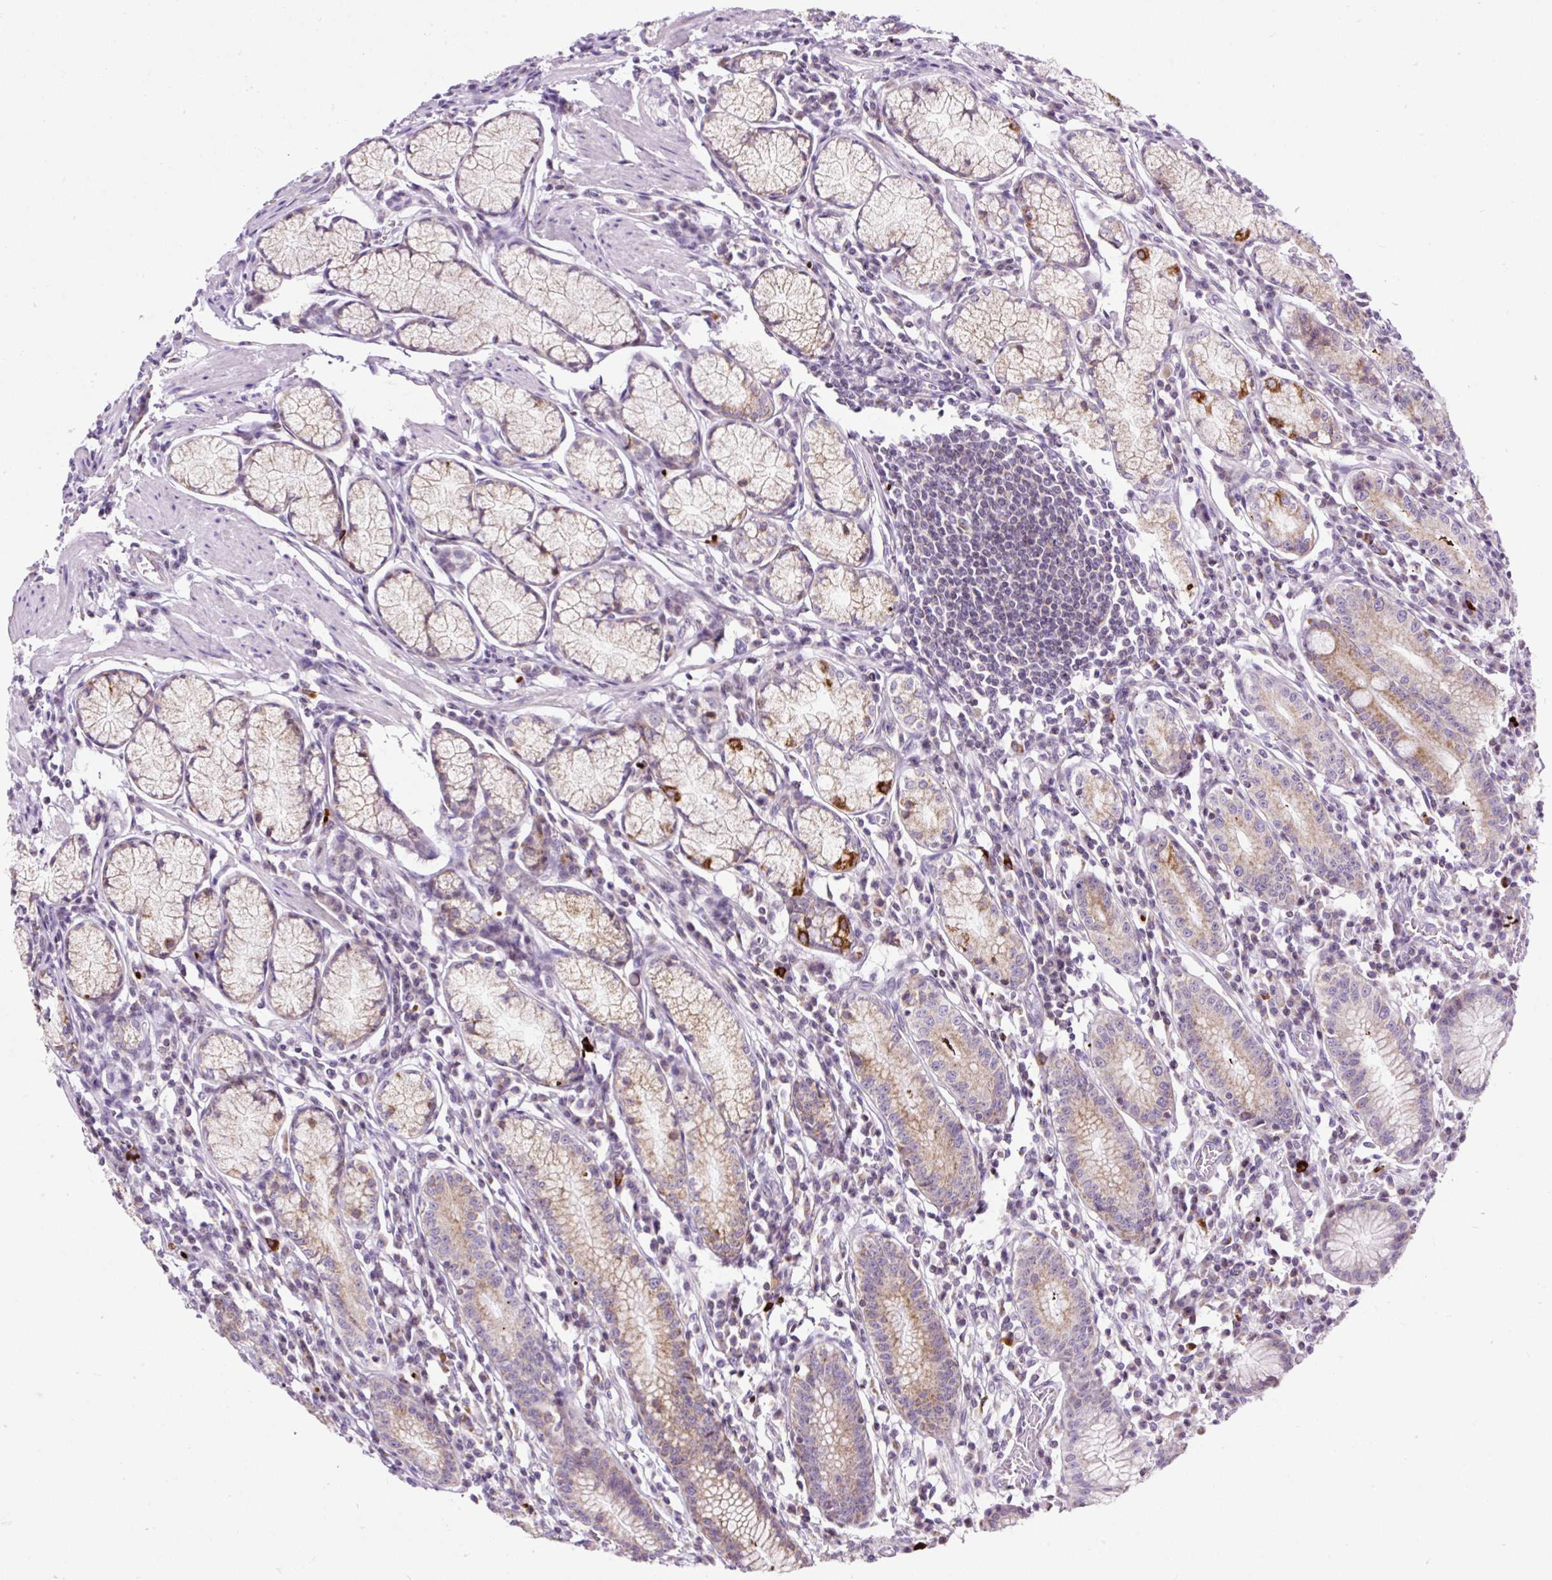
{"staining": {"intensity": "strong", "quantity": "25%-75%", "location": "cytoplasmic/membranous"}, "tissue": "stomach", "cell_type": "Glandular cells", "image_type": "normal", "snomed": [{"axis": "morphology", "description": "Normal tissue, NOS"}, {"axis": "topography", "description": "Stomach"}], "caption": "Strong cytoplasmic/membranous staining for a protein is seen in approximately 25%-75% of glandular cells of normal stomach using immunohistochemistry.", "gene": "FMC1", "patient": {"sex": "male", "age": 55}}